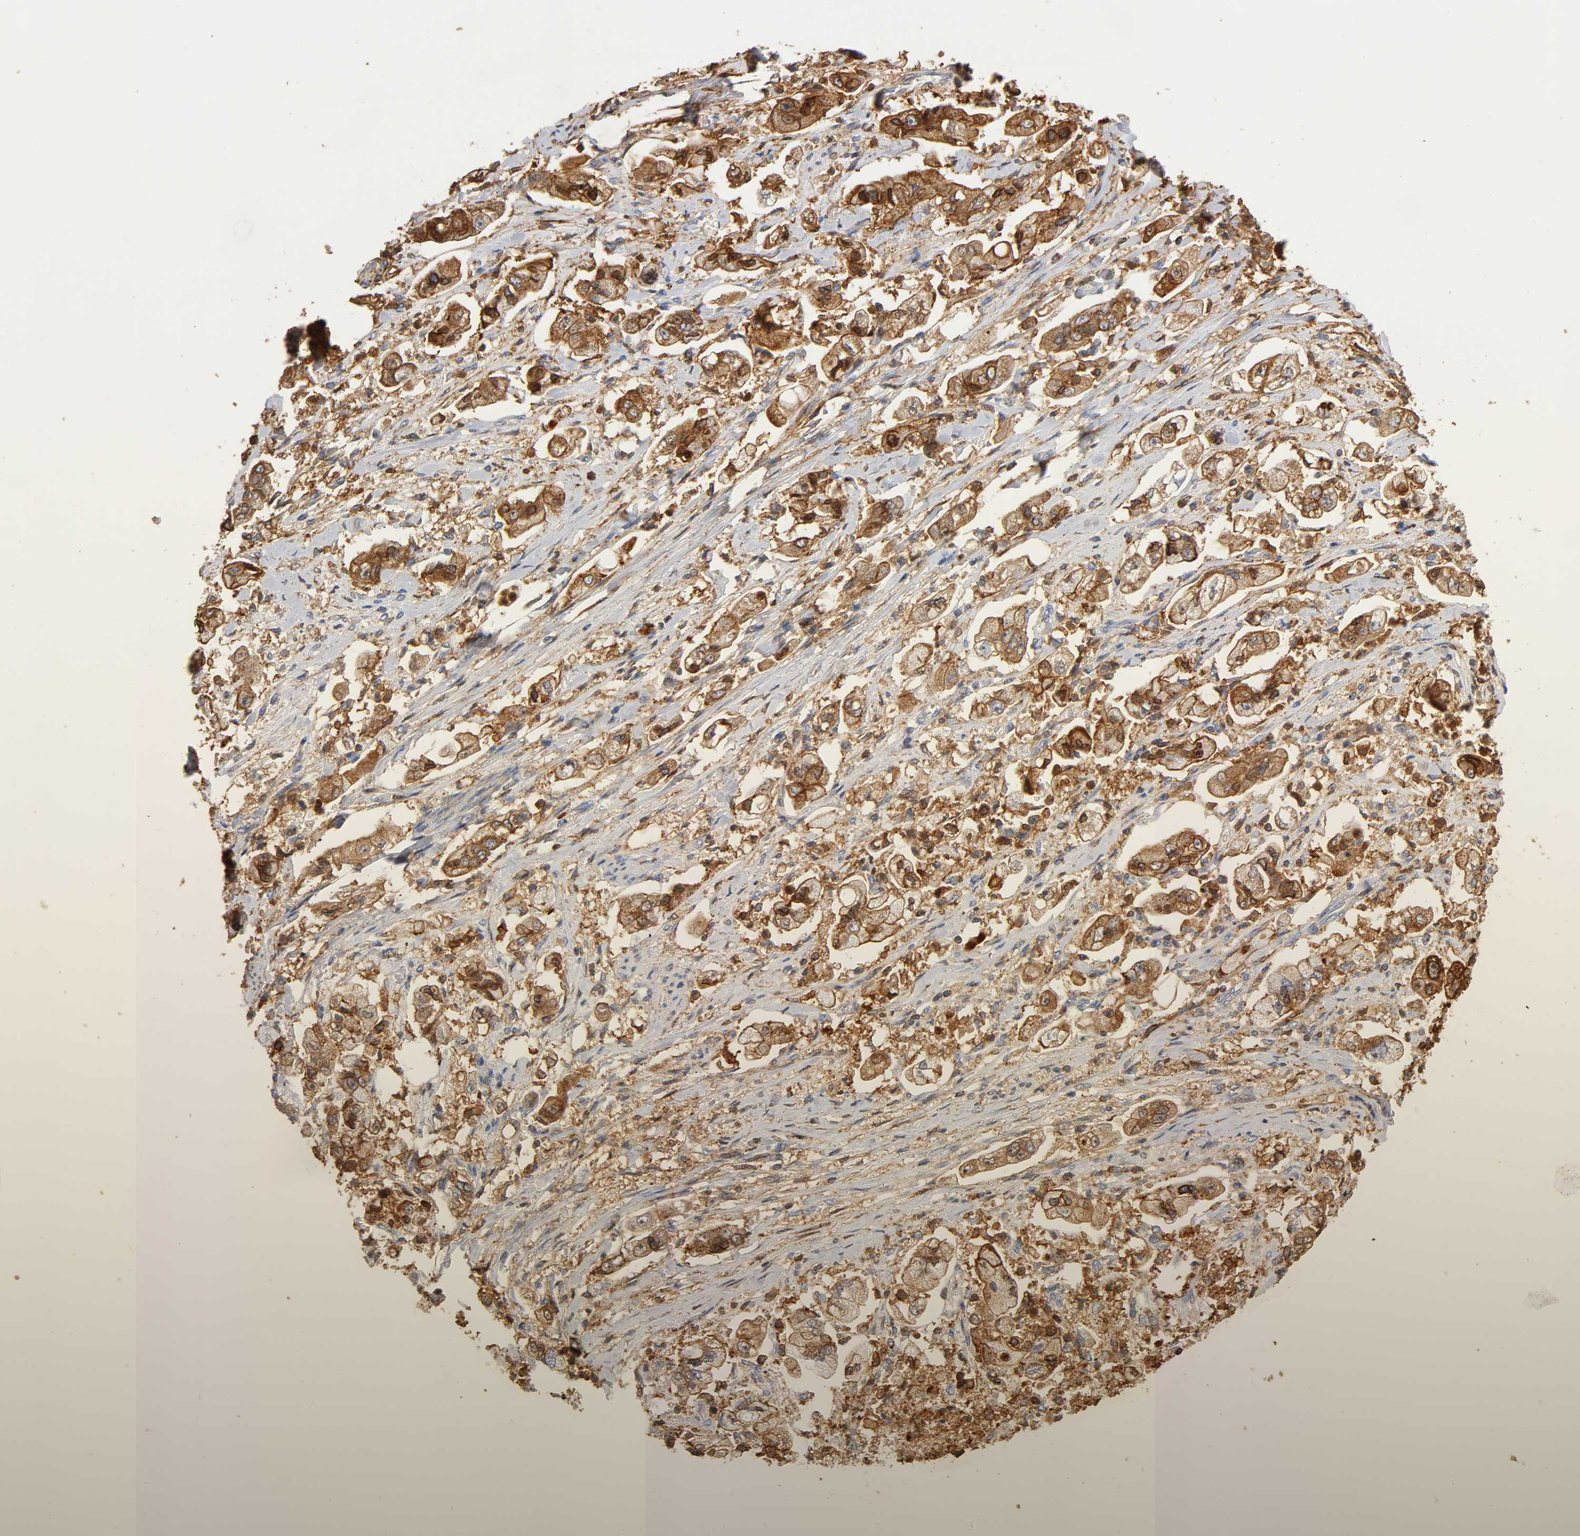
{"staining": {"intensity": "moderate", "quantity": ">75%", "location": "cytoplasmic/membranous"}, "tissue": "stomach cancer", "cell_type": "Tumor cells", "image_type": "cancer", "snomed": [{"axis": "morphology", "description": "Adenocarcinoma, NOS"}, {"axis": "topography", "description": "Stomach"}], "caption": "Moderate cytoplasmic/membranous protein expression is identified in about >75% of tumor cells in stomach cancer. (DAB (3,3'-diaminobenzidine) IHC, brown staining for protein, blue staining for nuclei).", "gene": "ANXA11", "patient": {"sex": "male", "age": 62}}